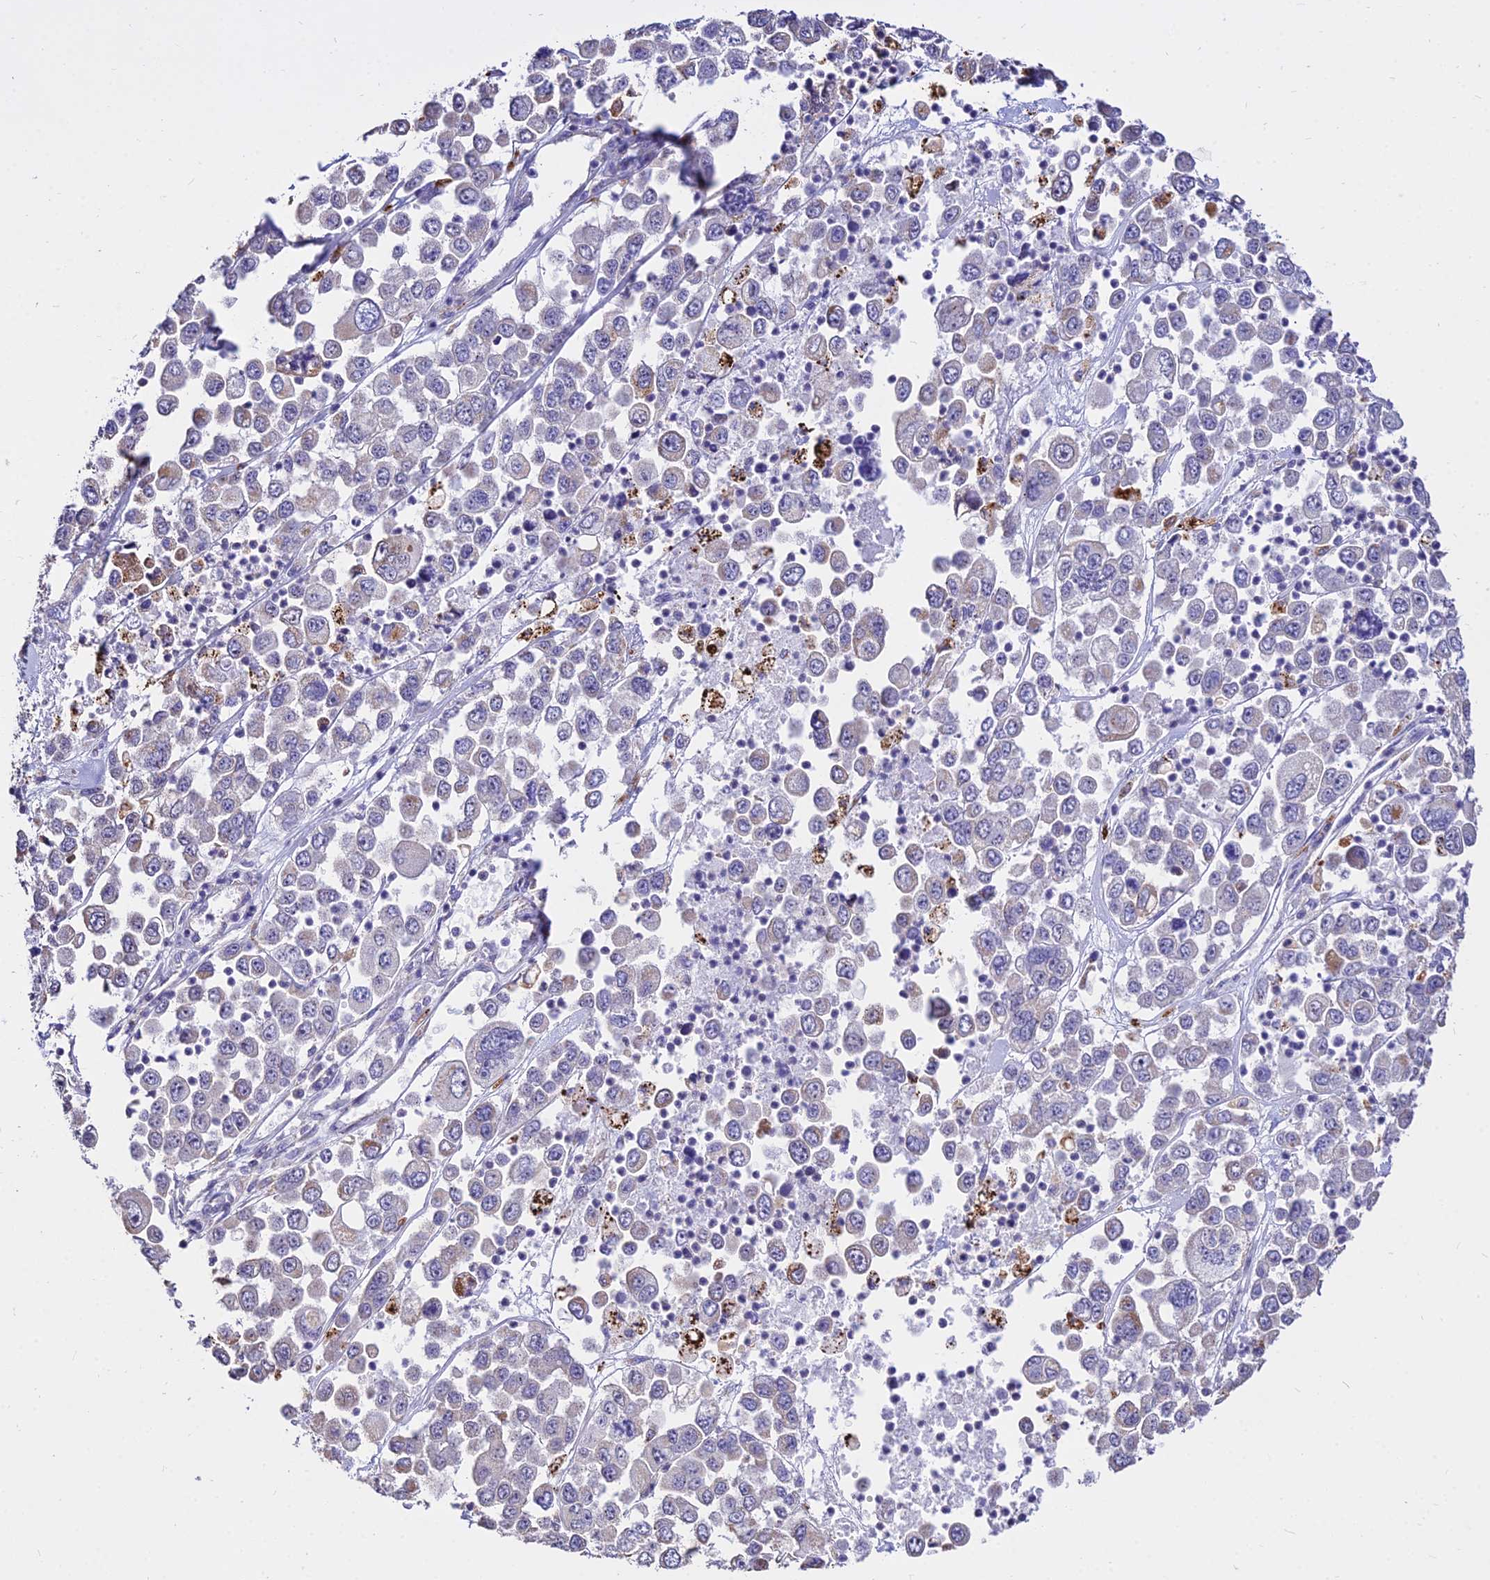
{"staining": {"intensity": "moderate", "quantity": "<25%", "location": "cytoplasmic/membranous"}, "tissue": "melanoma", "cell_type": "Tumor cells", "image_type": "cancer", "snomed": [{"axis": "morphology", "description": "Malignant melanoma, Metastatic site"}, {"axis": "topography", "description": "Lymph node"}], "caption": "A micrograph of human malignant melanoma (metastatic site) stained for a protein displays moderate cytoplasmic/membranous brown staining in tumor cells. Immunohistochemistry (ihc) stains the protein of interest in brown and the nuclei are stained blue.", "gene": "PNLIPRP3", "patient": {"sex": "female", "age": 54}}